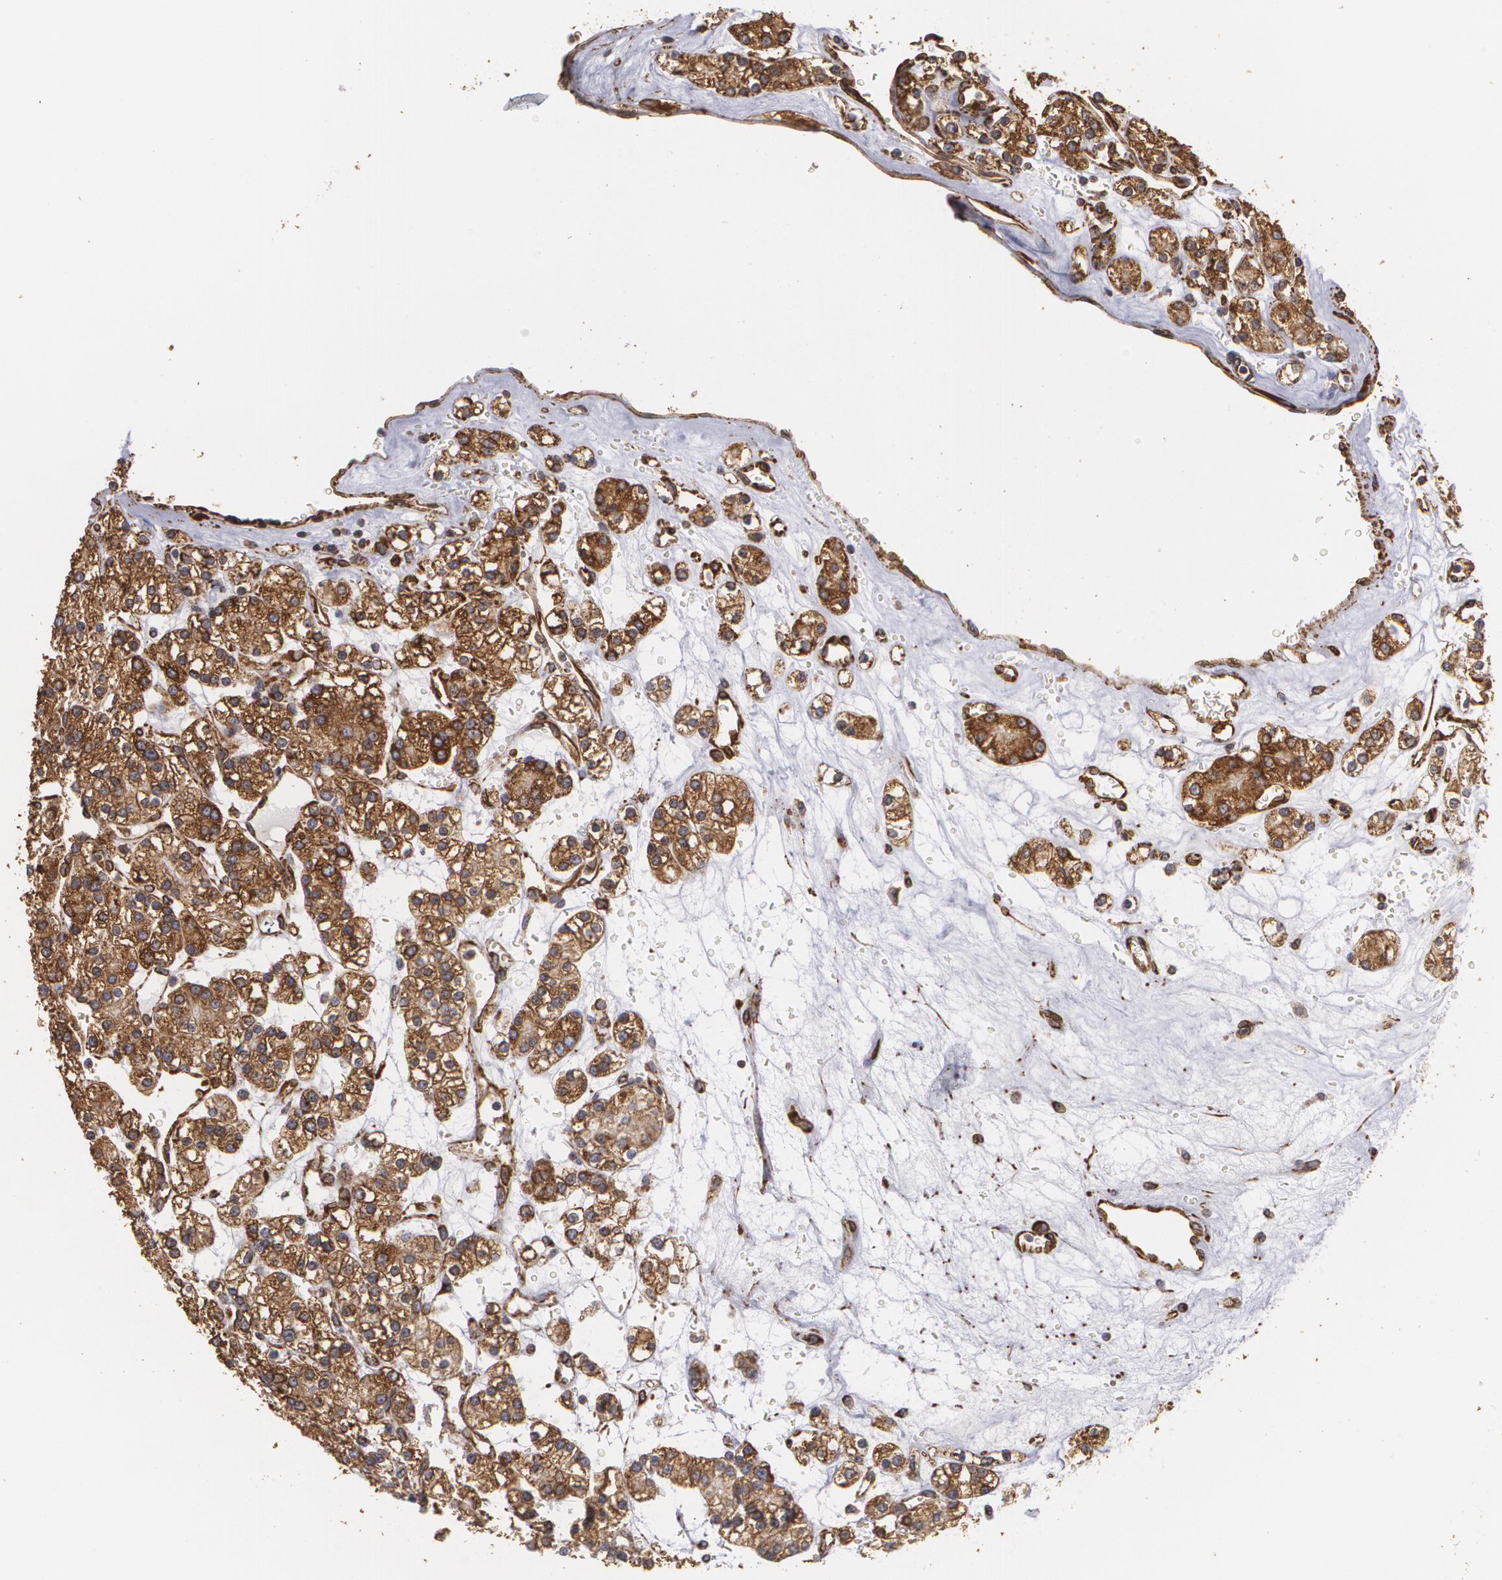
{"staining": {"intensity": "strong", "quantity": ">75%", "location": "cytoplasmic/membranous"}, "tissue": "renal cancer", "cell_type": "Tumor cells", "image_type": "cancer", "snomed": [{"axis": "morphology", "description": "Adenocarcinoma, NOS"}, {"axis": "topography", "description": "Kidney"}], "caption": "A high amount of strong cytoplasmic/membranous expression is appreciated in approximately >75% of tumor cells in adenocarcinoma (renal) tissue.", "gene": "CYB5R3", "patient": {"sex": "female", "age": 62}}